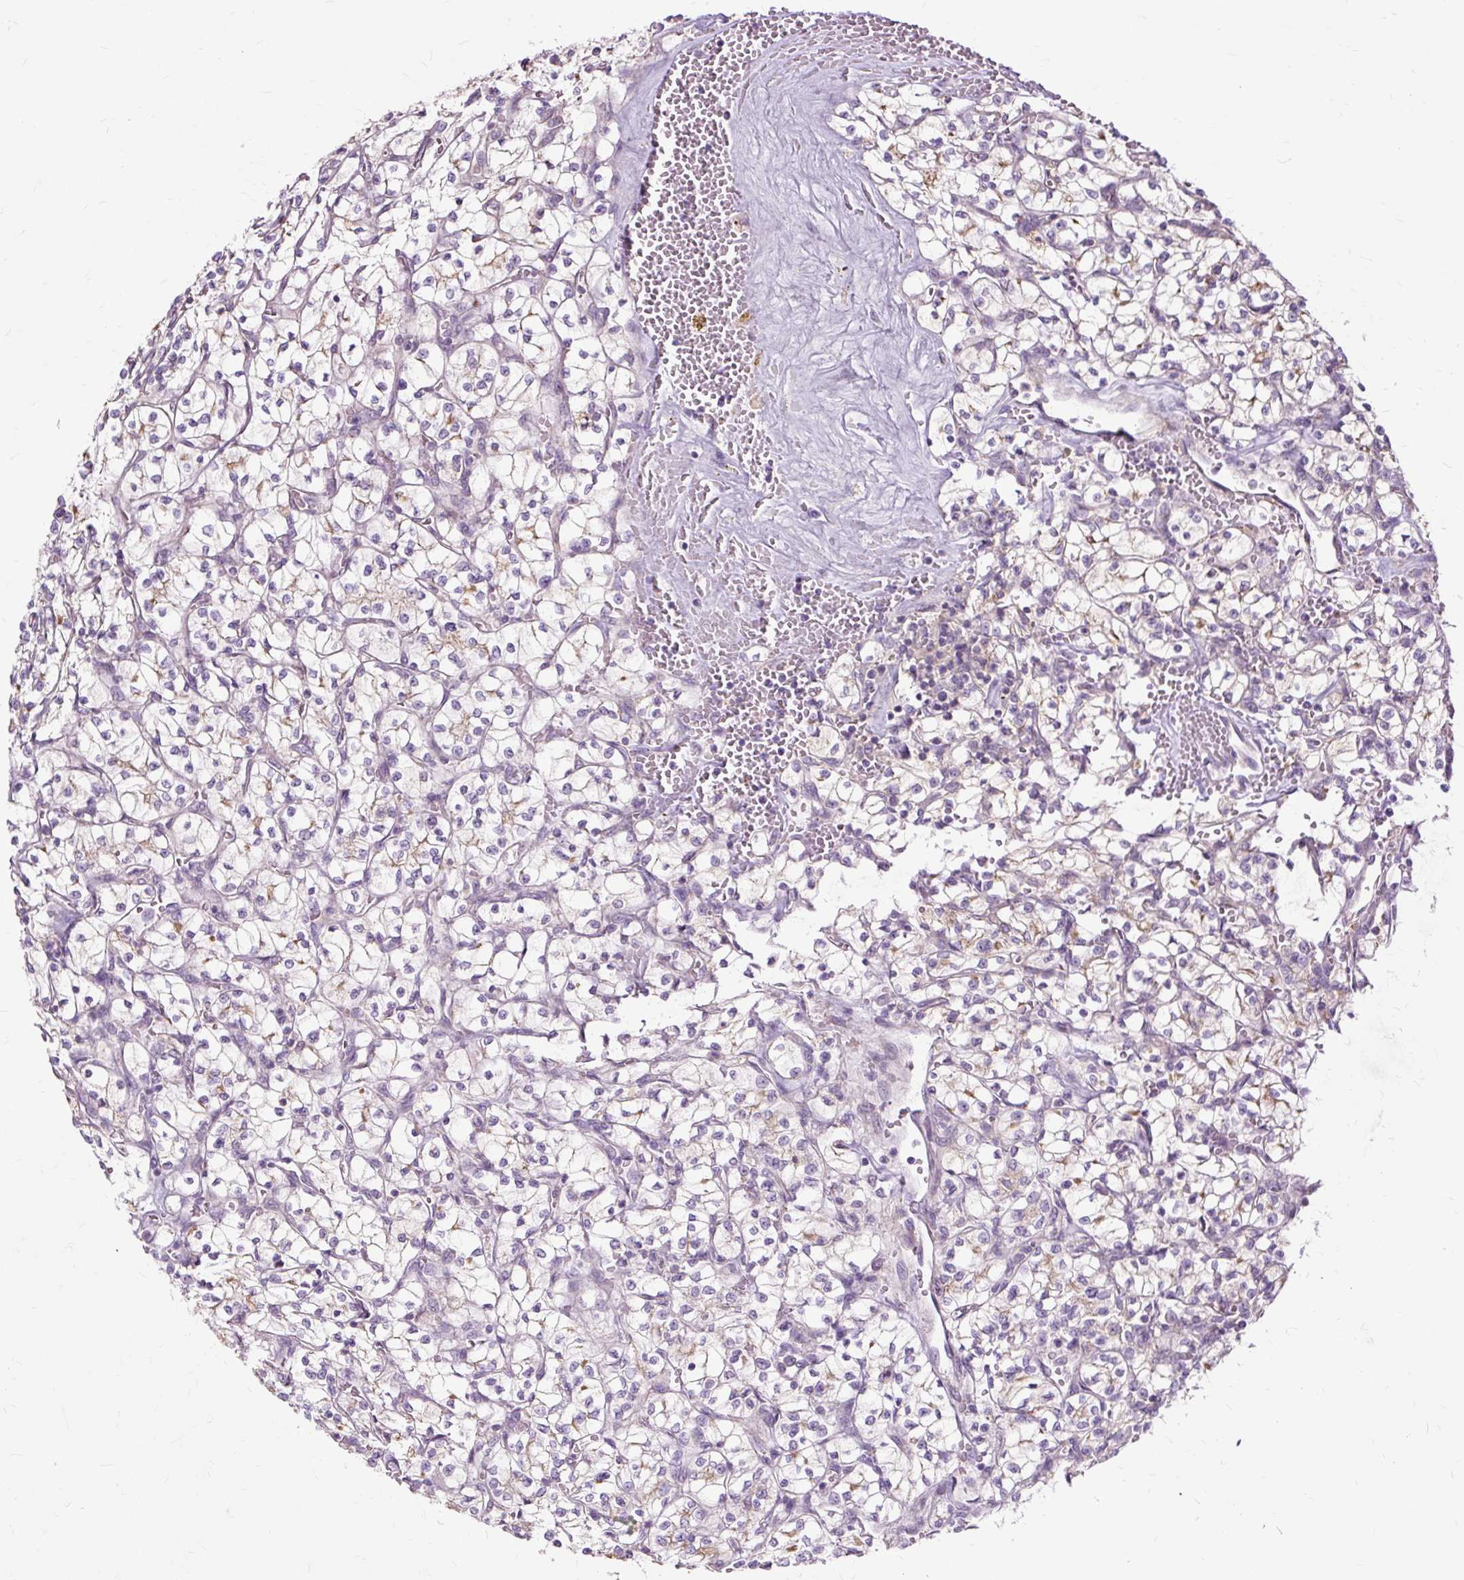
{"staining": {"intensity": "negative", "quantity": "none", "location": "none"}, "tissue": "renal cancer", "cell_type": "Tumor cells", "image_type": "cancer", "snomed": [{"axis": "morphology", "description": "Adenocarcinoma, NOS"}, {"axis": "topography", "description": "Kidney"}], "caption": "Tumor cells show no significant staining in renal adenocarcinoma. (DAB (3,3'-diaminobenzidine) immunohistochemistry (IHC) visualized using brightfield microscopy, high magnification).", "gene": "TSPAN8", "patient": {"sex": "female", "age": 64}}